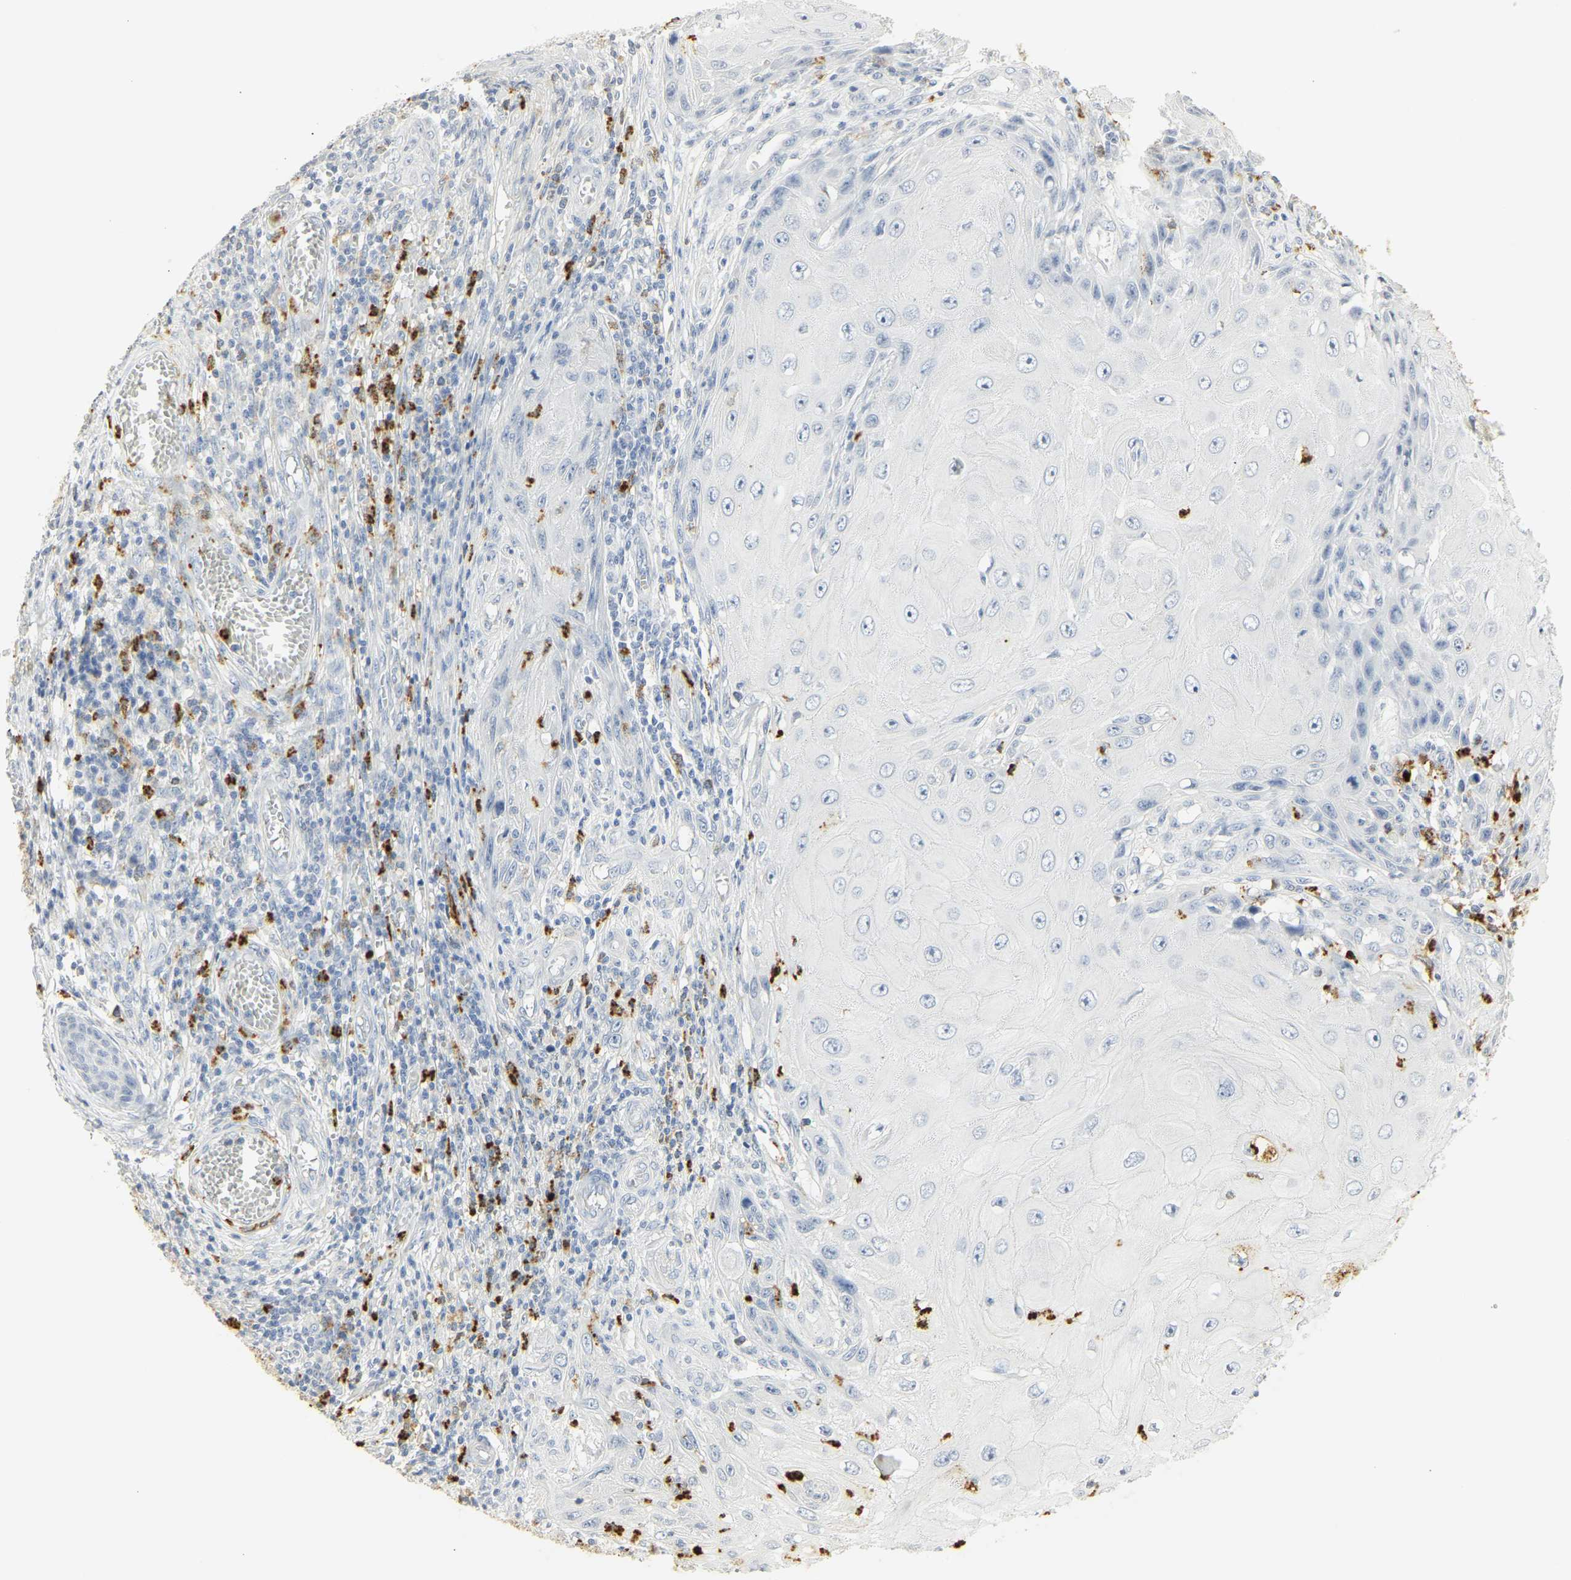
{"staining": {"intensity": "negative", "quantity": "none", "location": "none"}, "tissue": "skin cancer", "cell_type": "Tumor cells", "image_type": "cancer", "snomed": [{"axis": "morphology", "description": "Squamous cell carcinoma, NOS"}, {"axis": "topography", "description": "Skin"}], "caption": "Immunohistochemical staining of human skin cancer shows no significant positivity in tumor cells.", "gene": "MPO", "patient": {"sex": "female", "age": 73}}